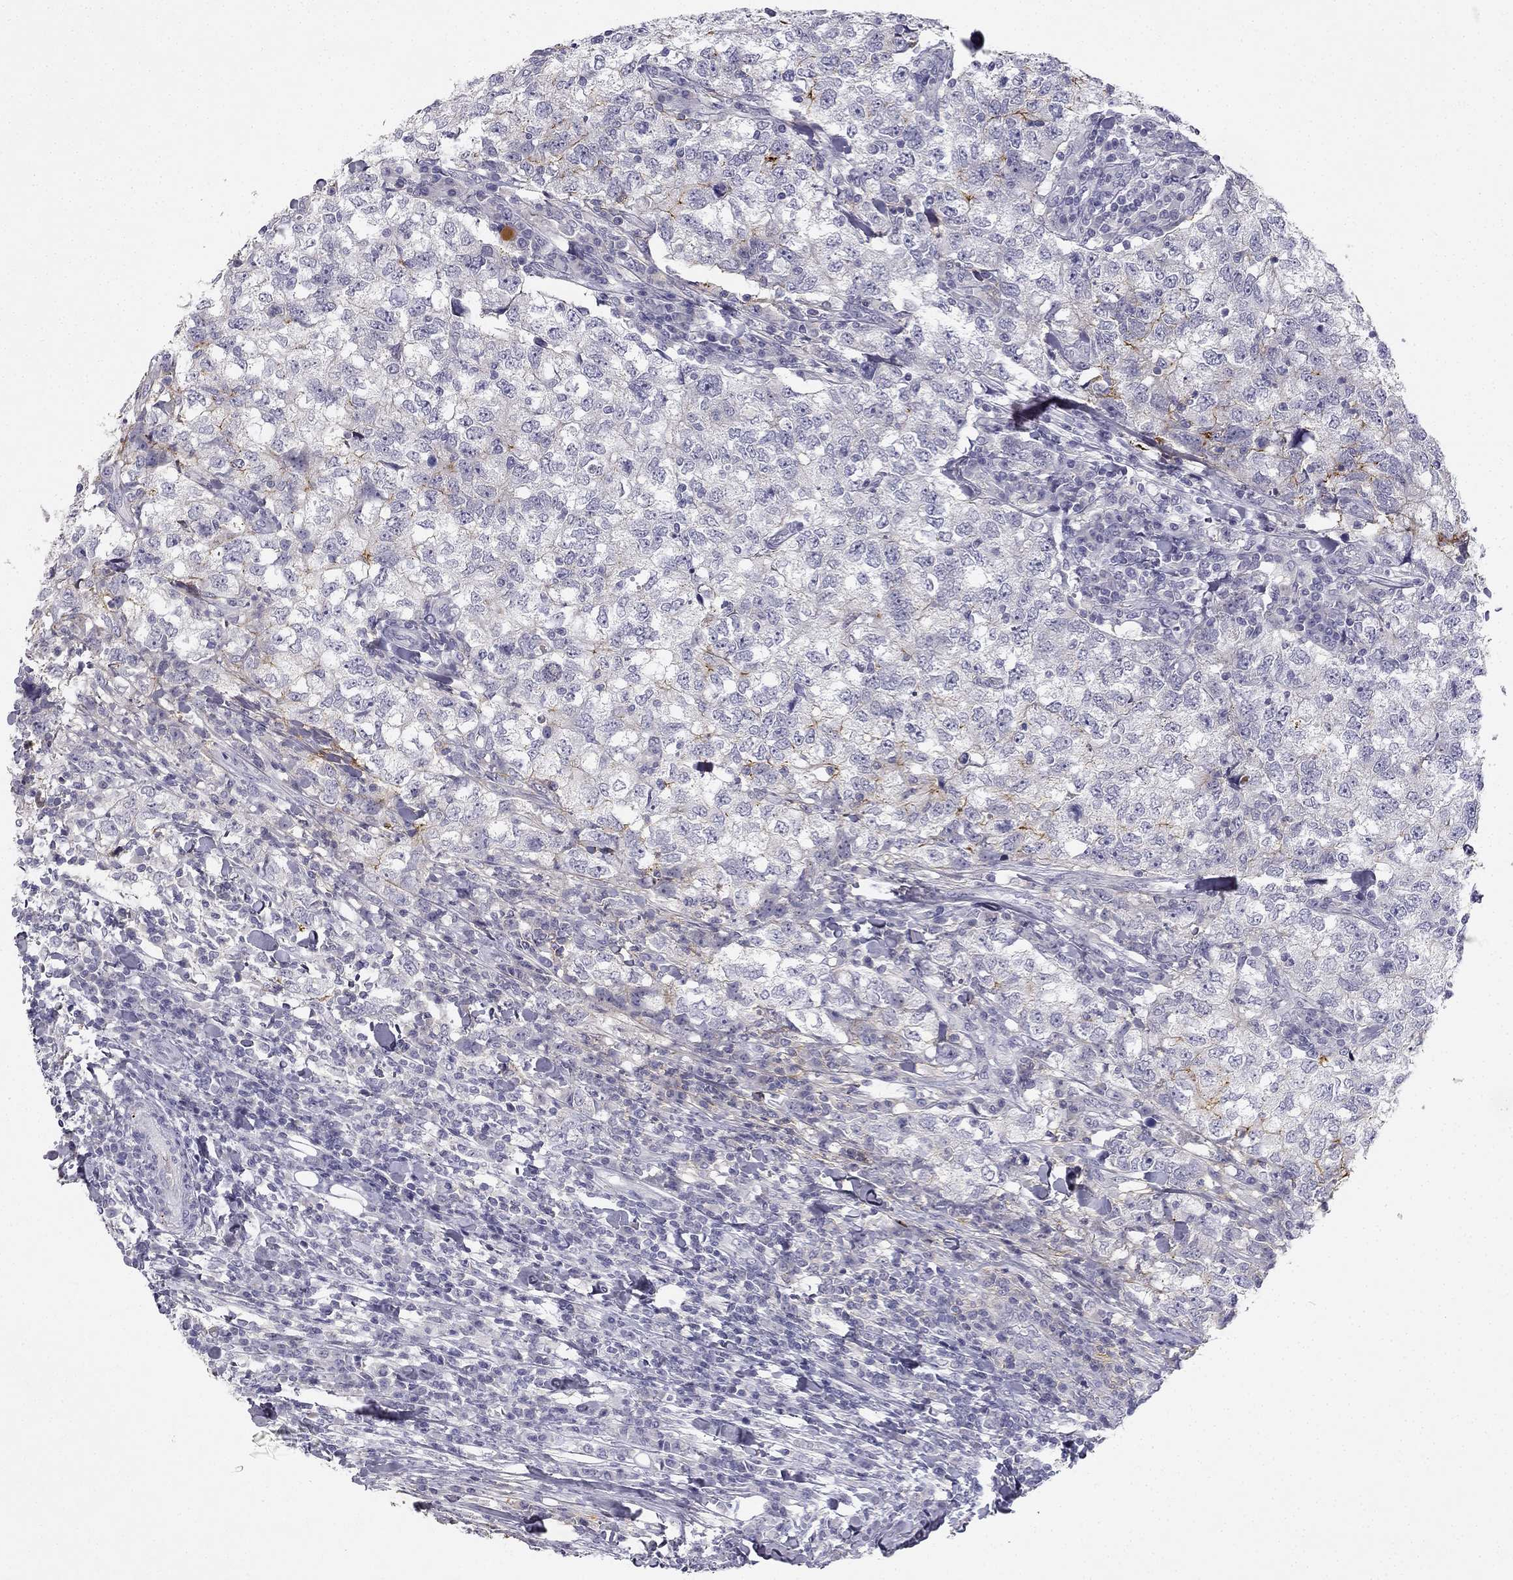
{"staining": {"intensity": "moderate", "quantity": "<25%", "location": "cytoplasmic/membranous"}, "tissue": "breast cancer", "cell_type": "Tumor cells", "image_type": "cancer", "snomed": [{"axis": "morphology", "description": "Duct carcinoma"}, {"axis": "topography", "description": "Breast"}], "caption": "Immunohistochemistry micrograph of human breast invasive ductal carcinoma stained for a protein (brown), which reveals low levels of moderate cytoplasmic/membranous staining in approximately <25% of tumor cells.", "gene": "SLC6A4", "patient": {"sex": "female", "age": 30}}